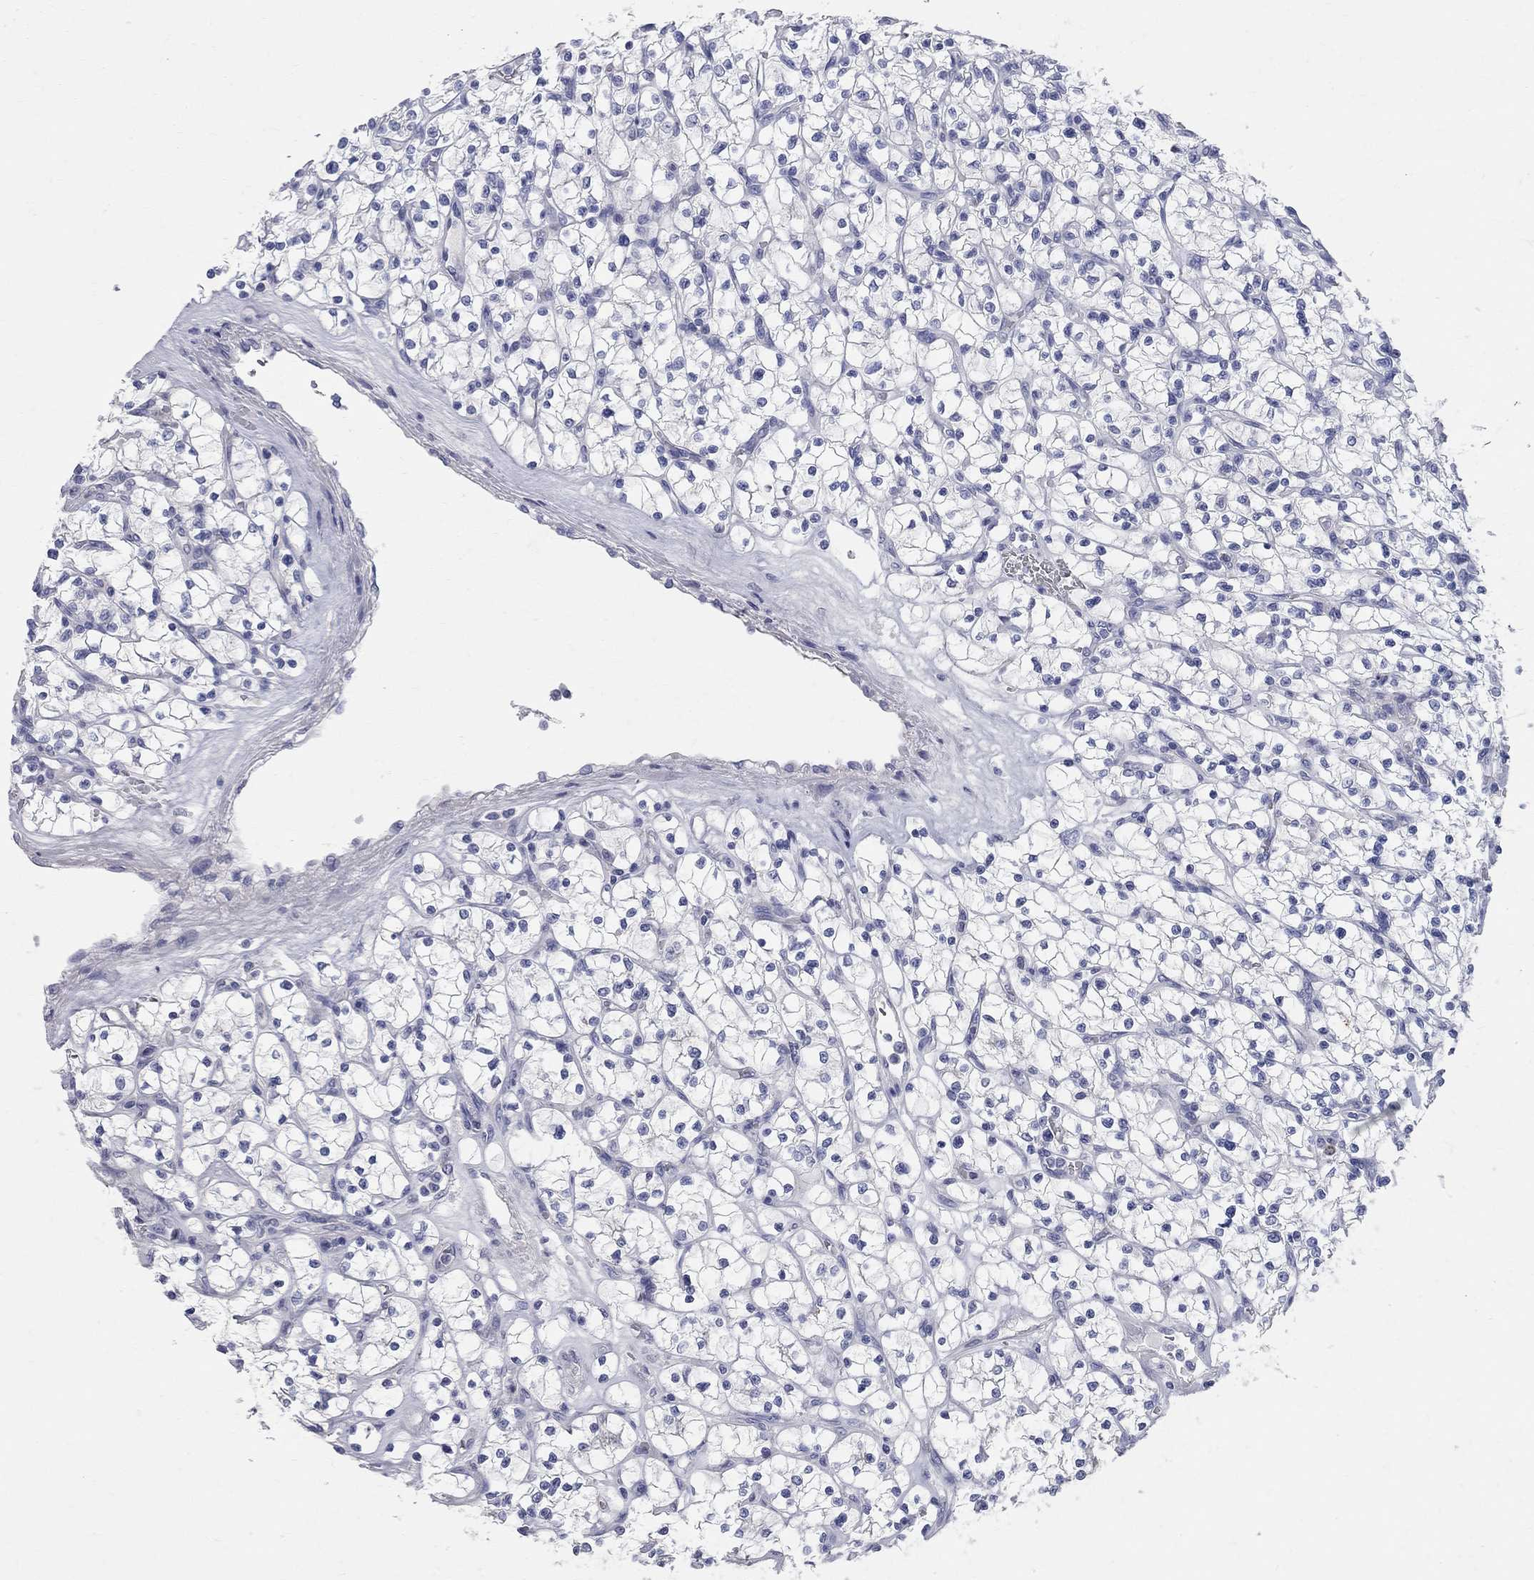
{"staining": {"intensity": "negative", "quantity": "none", "location": "none"}, "tissue": "renal cancer", "cell_type": "Tumor cells", "image_type": "cancer", "snomed": [{"axis": "morphology", "description": "Adenocarcinoma, NOS"}, {"axis": "topography", "description": "Kidney"}], "caption": "Tumor cells are negative for brown protein staining in renal adenocarcinoma.", "gene": "AOX1", "patient": {"sex": "female", "age": 64}}